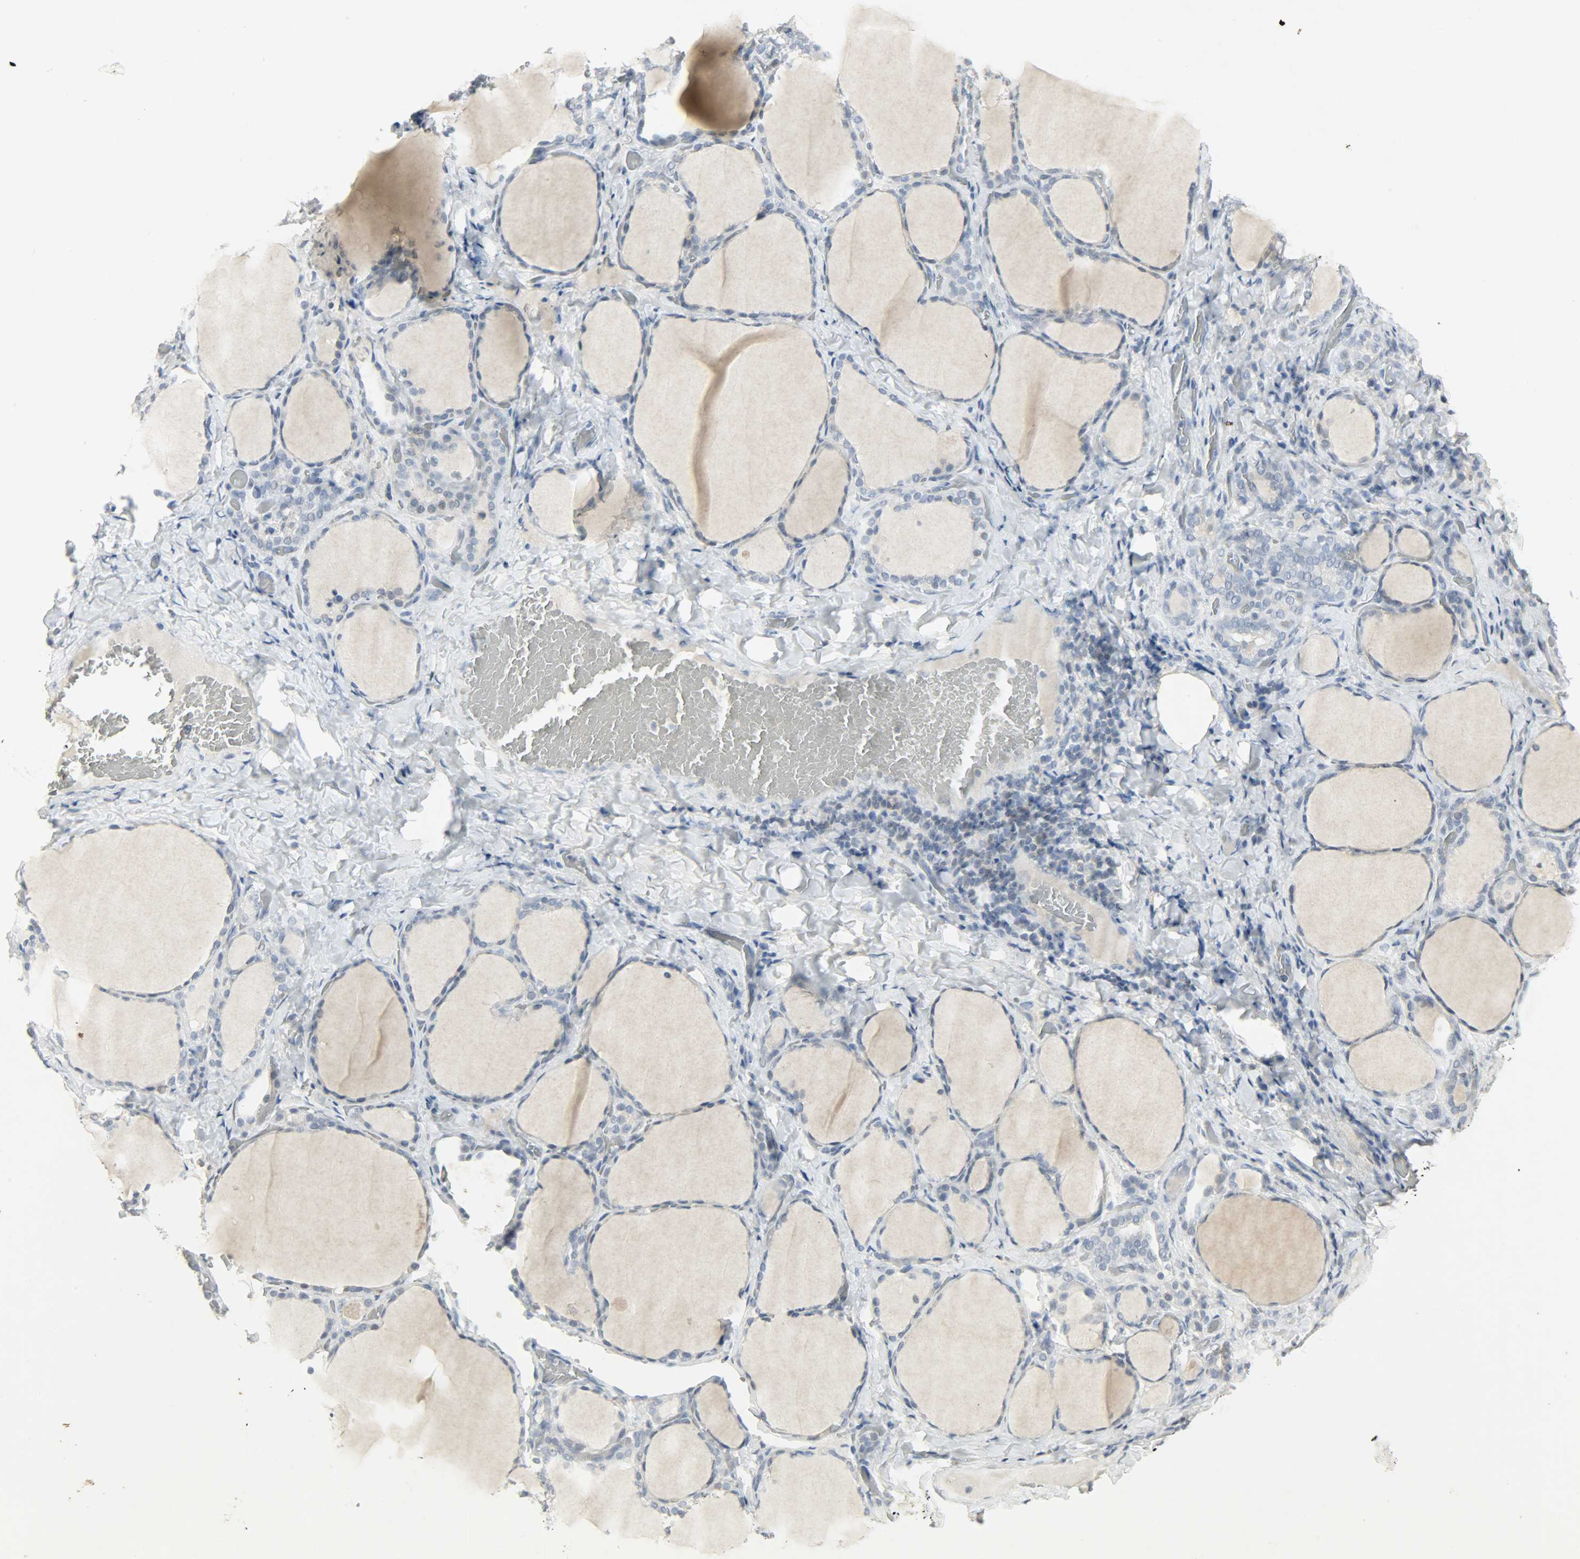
{"staining": {"intensity": "negative", "quantity": "none", "location": "none"}, "tissue": "thyroid gland", "cell_type": "Glandular cells", "image_type": "normal", "snomed": [{"axis": "morphology", "description": "Normal tissue, NOS"}, {"axis": "morphology", "description": "Papillary adenocarcinoma, NOS"}, {"axis": "topography", "description": "Thyroid gland"}], "caption": "Immunohistochemistry (IHC) of normal human thyroid gland reveals no expression in glandular cells.", "gene": "CAMK4", "patient": {"sex": "female", "age": 30}}